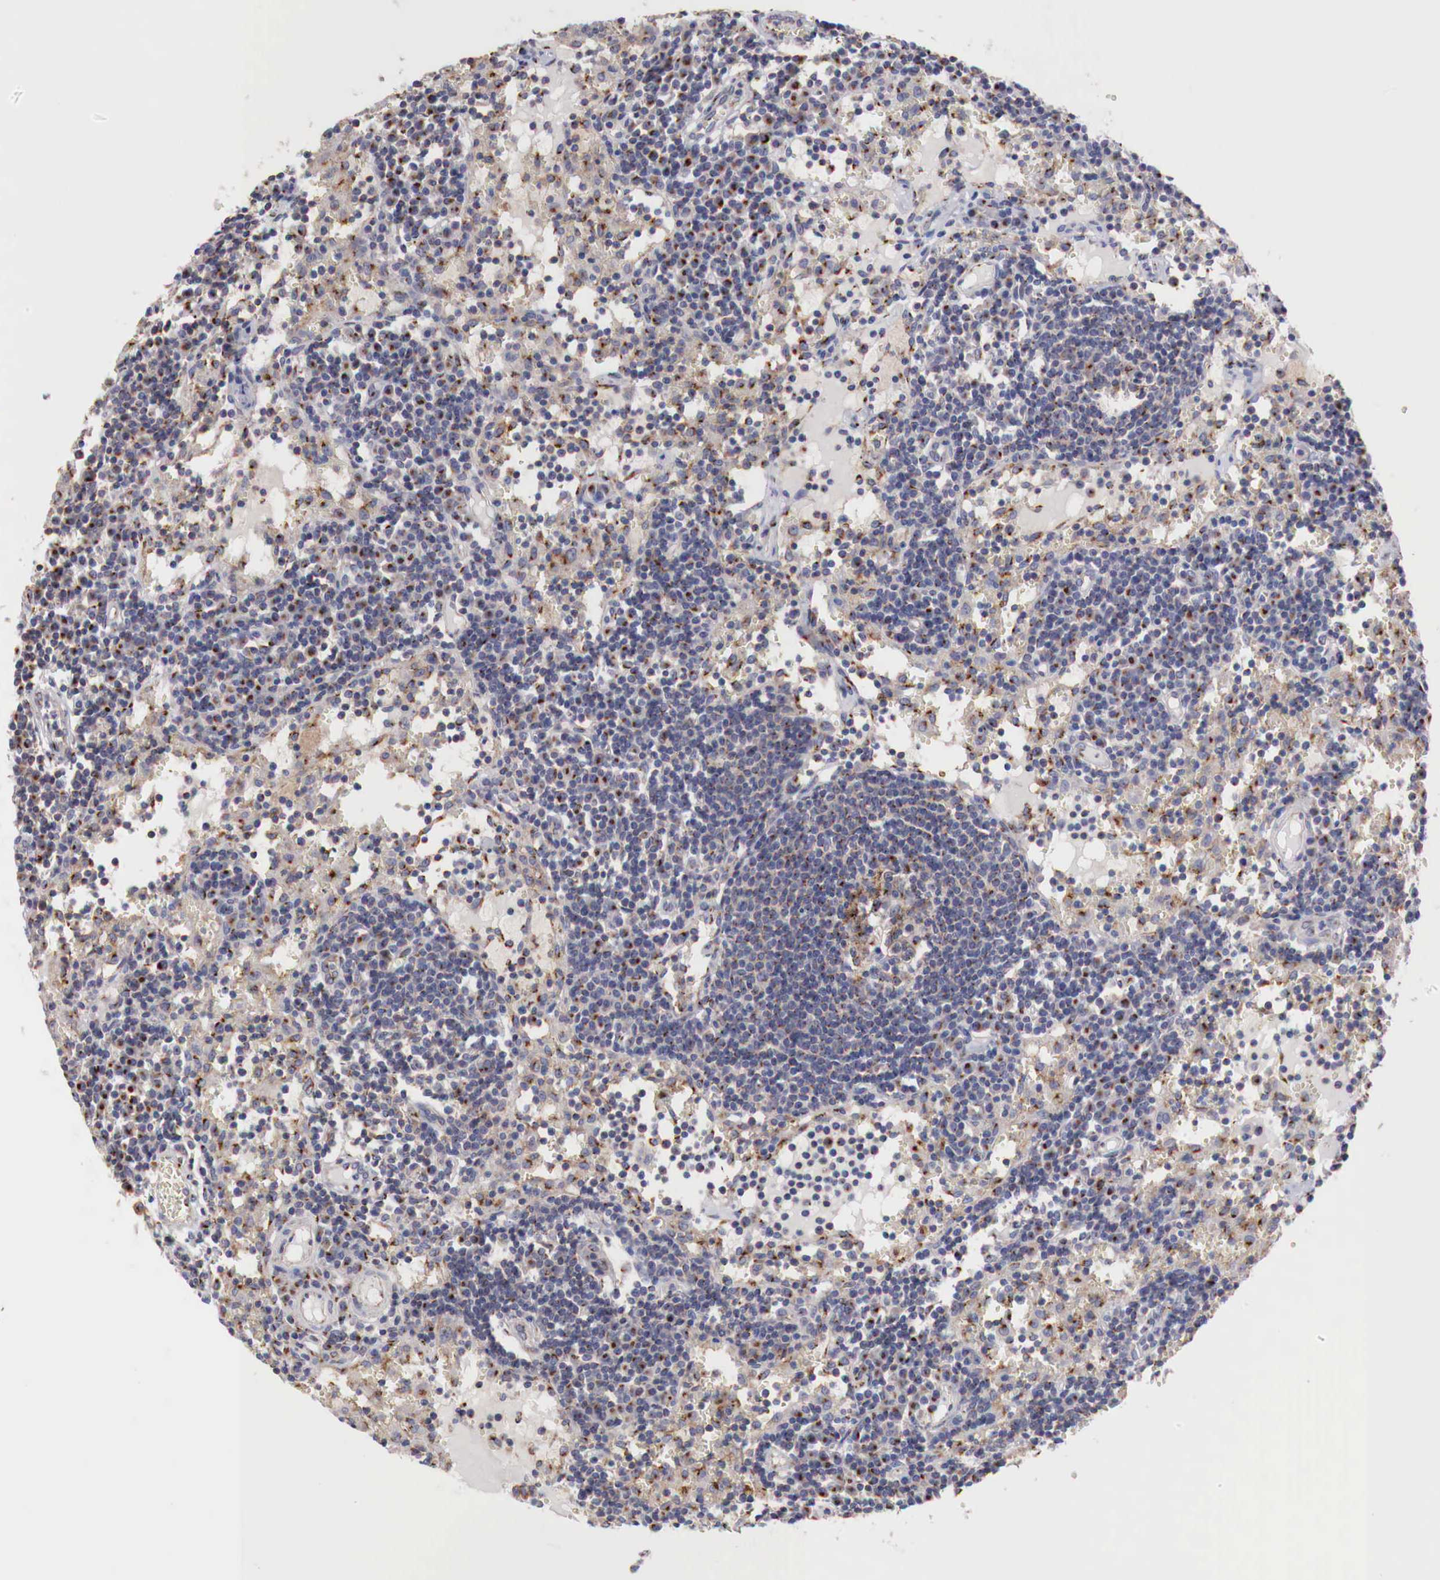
{"staining": {"intensity": "moderate", "quantity": "25%-75%", "location": "cytoplasmic/membranous"}, "tissue": "lymph node", "cell_type": "Germinal center cells", "image_type": "normal", "snomed": [{"axis": "morphology", "description": "Normal tissue, NOS"}, {"axis": "topography", "description": "Lymph node"}], "caption": "Protein staining demonstrates moderate cytoplasmic/membranous staining in about 25%-75% of germinal center cells in benign lymph node.", "gene": "SYAP1", "patient": {"sex": "female", "age": 55}}